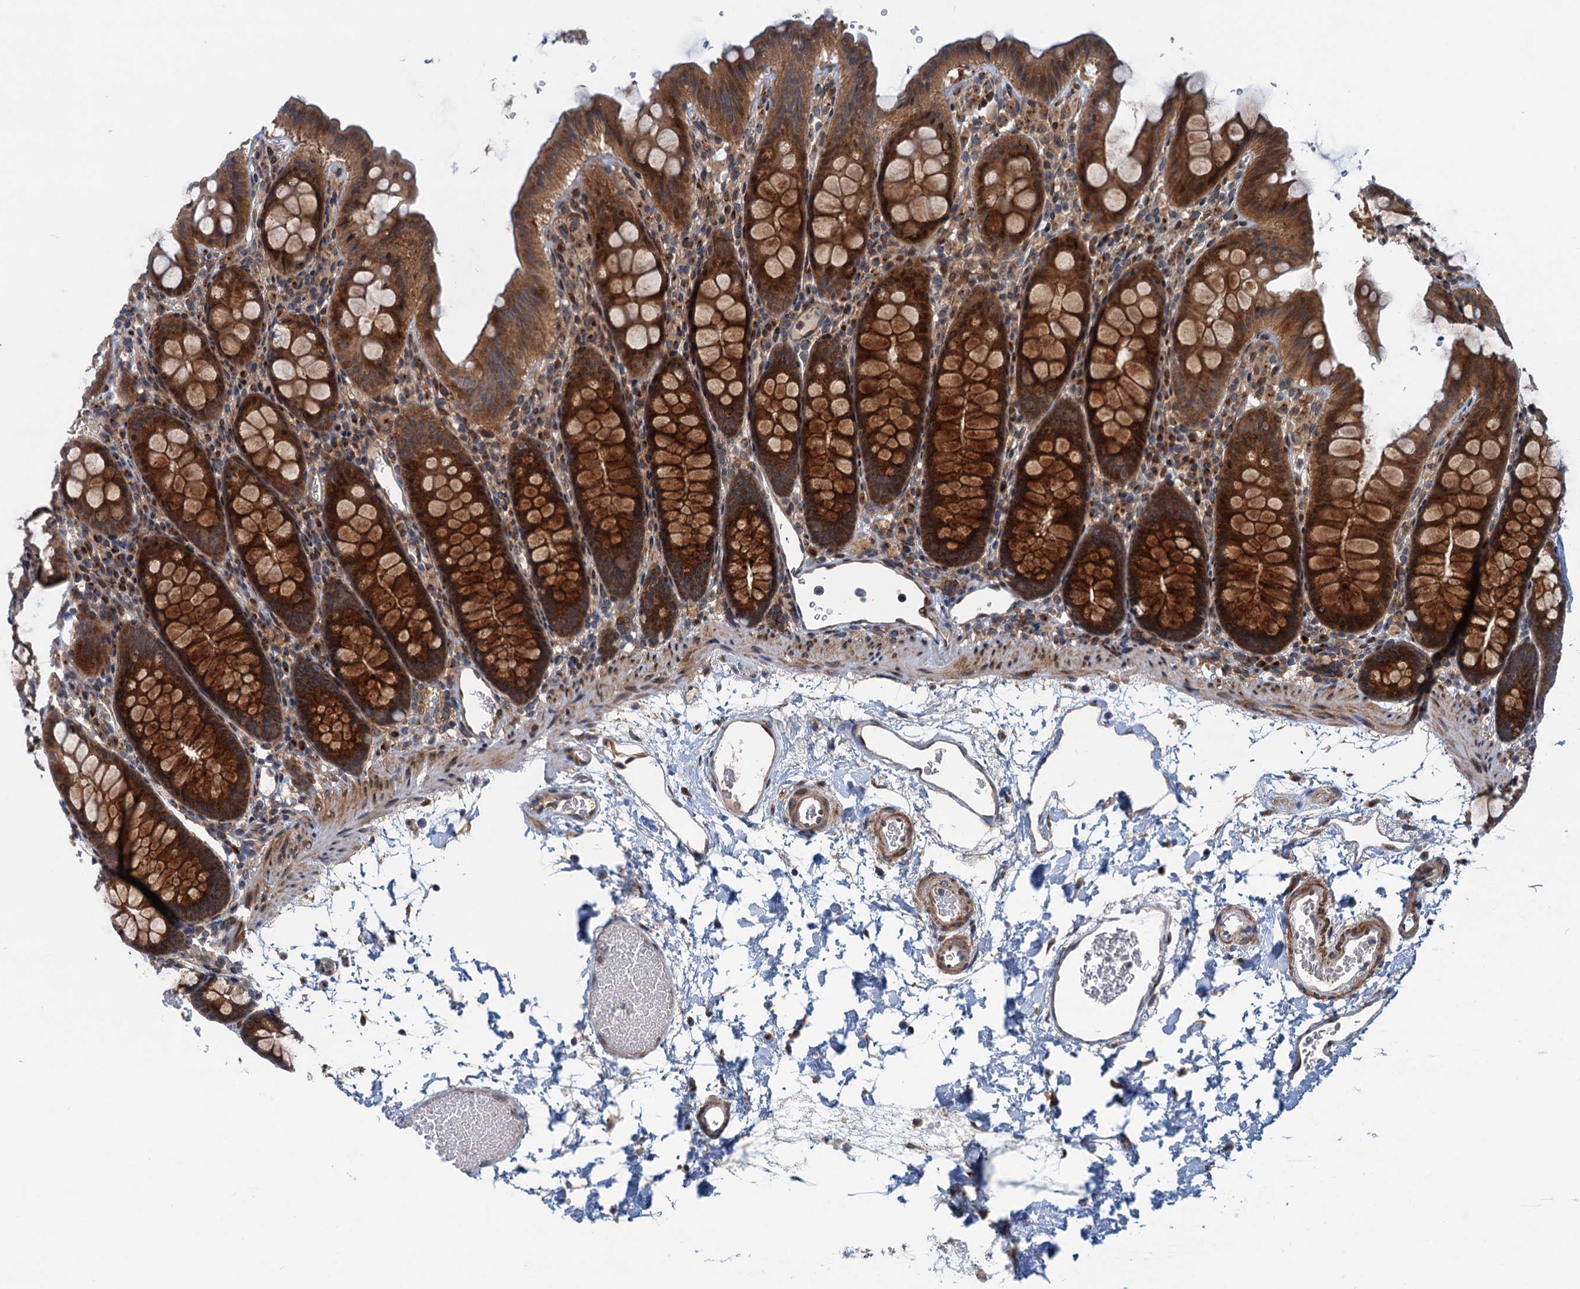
{"staining": {"intensity": "weak", "quantity": ">75%", "location": "cytoplasmic/membranous,nuclear"}, "tissue": "colon", "cell_type": "Endothelial cells", "image_type": "normal", "snomed": [{"axis": "morphology", "description": "Normal tissue, NOS"}, {"axis": "topography", "description": "Colon"}], "caption": "IHC image of normal colon stained for a protein (brown), which displays low levels of weak cytoplasmic/membranous,nuclear expression in about >75% of endothelial cells.", "gene": "DYNC2I2", "patient": {"sex": "male", "age": 75}}